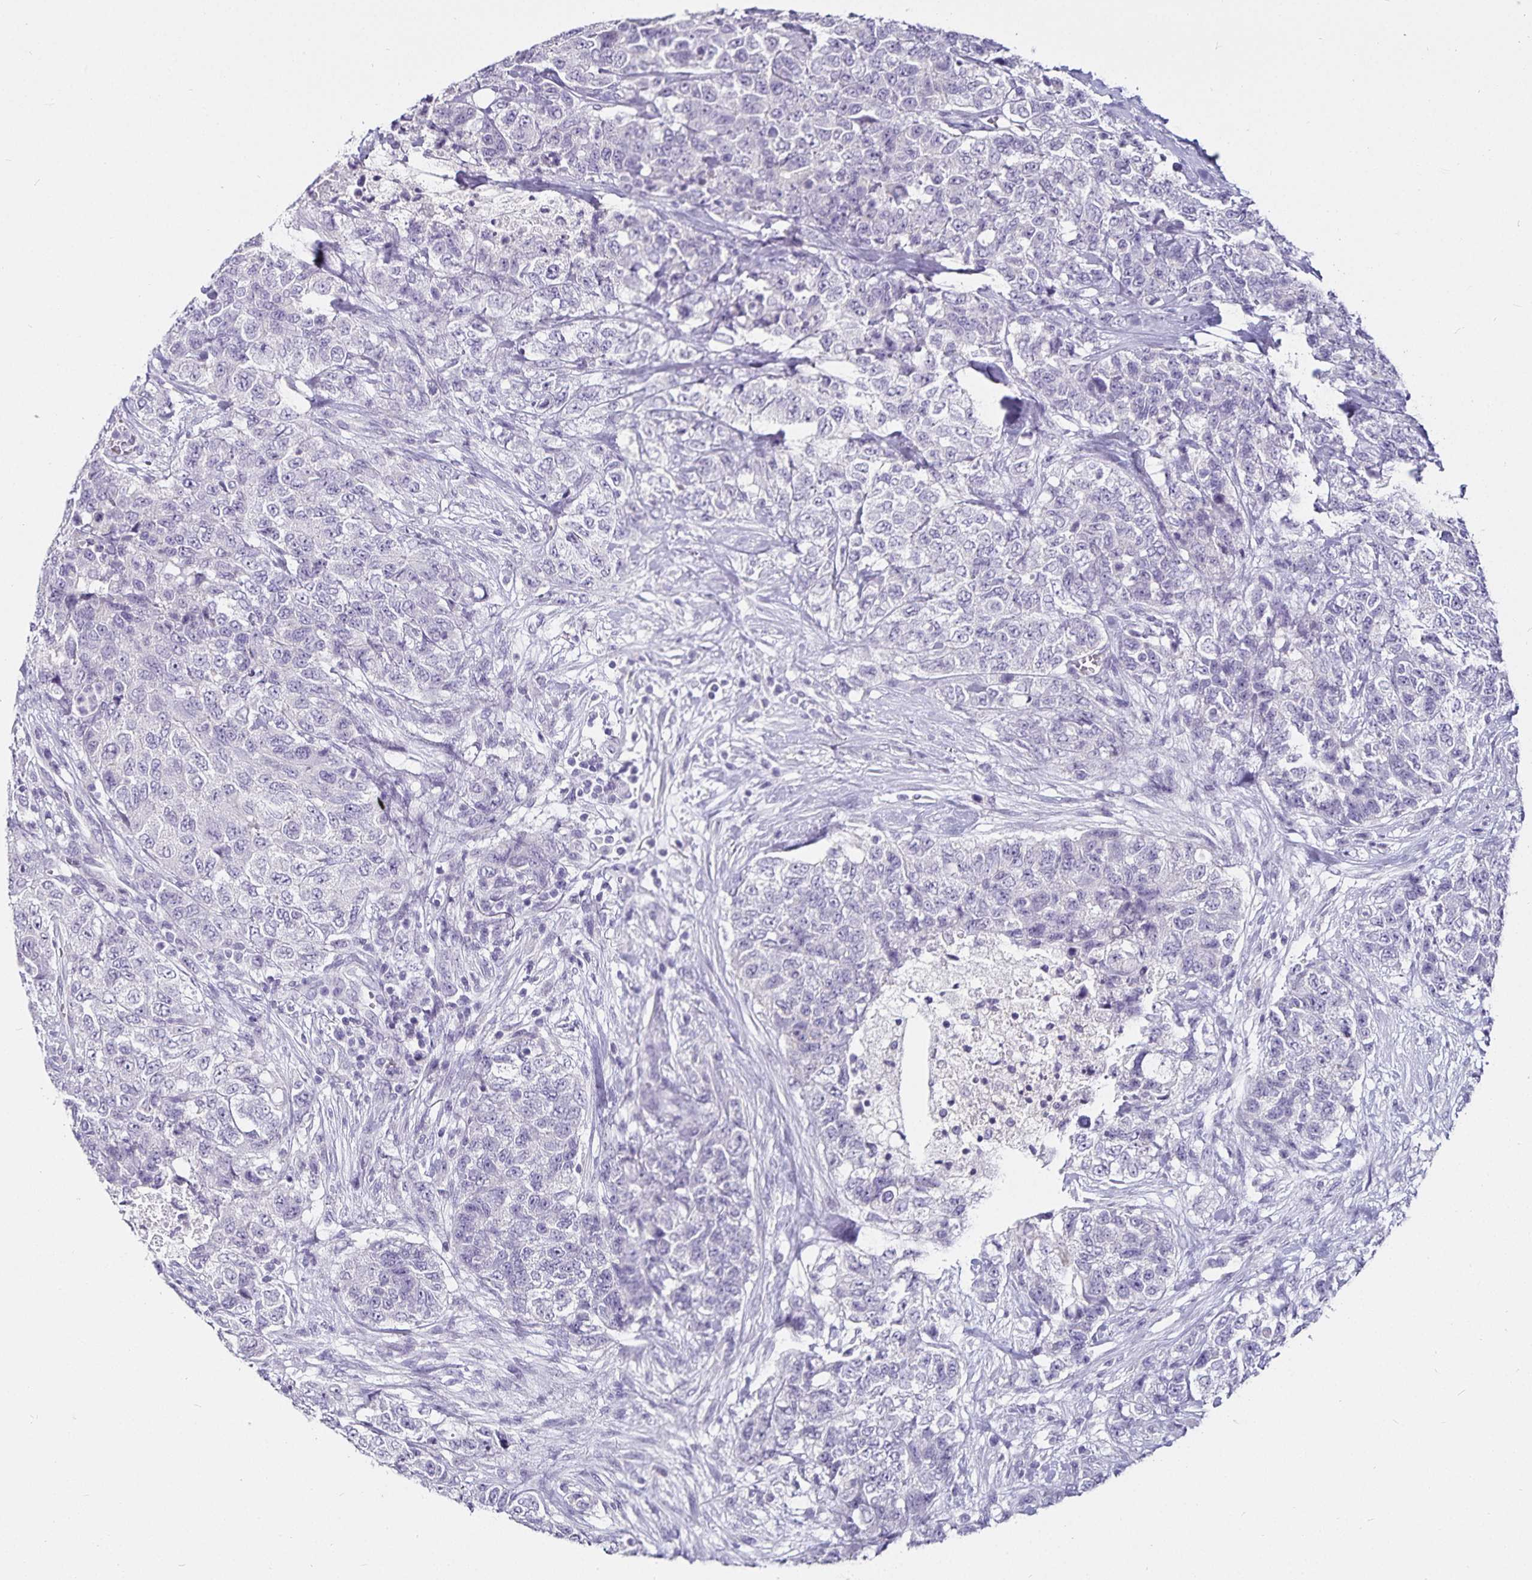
{"staining": {"intensity": "negative", "quantity": "none", "location": "none"}, "tissue": "urothelial cancer", "cell_type": "Tumor cells", "image_type": "cancer", "snomed": [{"axis": "morphology", "description": "Urothelial carcinoma, High grade"}, {"axis": "topography", "description": "Urinary bladder"}], "caption": "Tumor cells are negative for brown protein staining in urothelial cancer. (Stains: DAB (3,3'-diaminobenzidine) immunohistochemistry (IHC) with hematoxylin counter stain, Microscopy: brightfield microscopy at high magnification).", "gene": "CA12", "patient": {"sex": "female", "age": 78}}